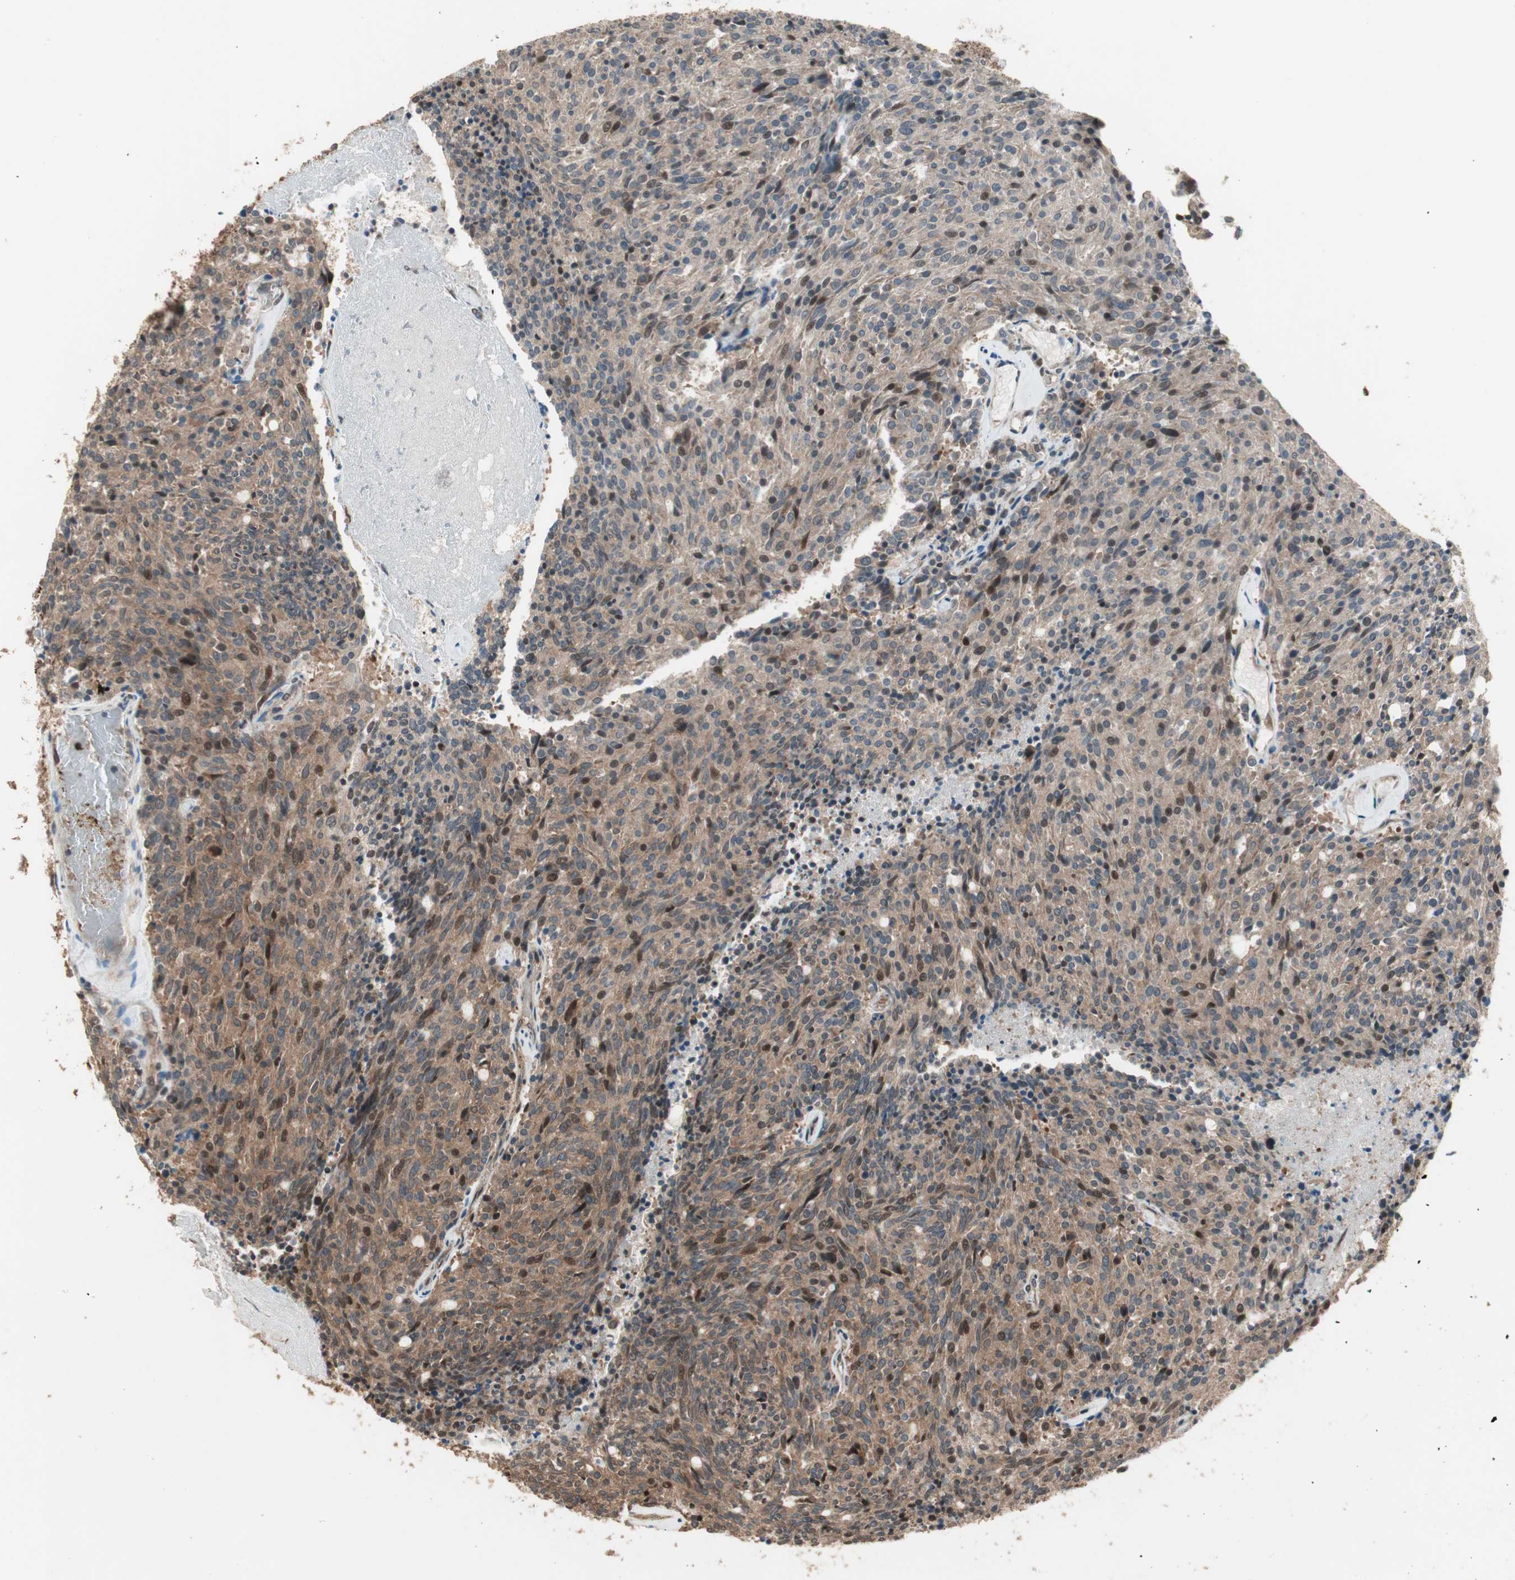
{"staining": {"intensity": "moderate", "quantity": ">75%", "location": "cytoplasmic/membranous,nuclear"}, "tissue": "carcinoid", "cell_type": "Tumor cells", "image_type": "cancer", "snomed": [{"axis": "morphology", "description": "Carcinoid, malignant, NOS"}, {"axis": "topography", "description": "Pancreas"}], "caption": "Moderate cytoplasmic/membranous and nuclear positivity for a protein is appreciated in approximately >75% of tumor cells of carcinoid using IHC.", "gene": "CNOT4", "patient": {"sex": "female", "age": 54}}